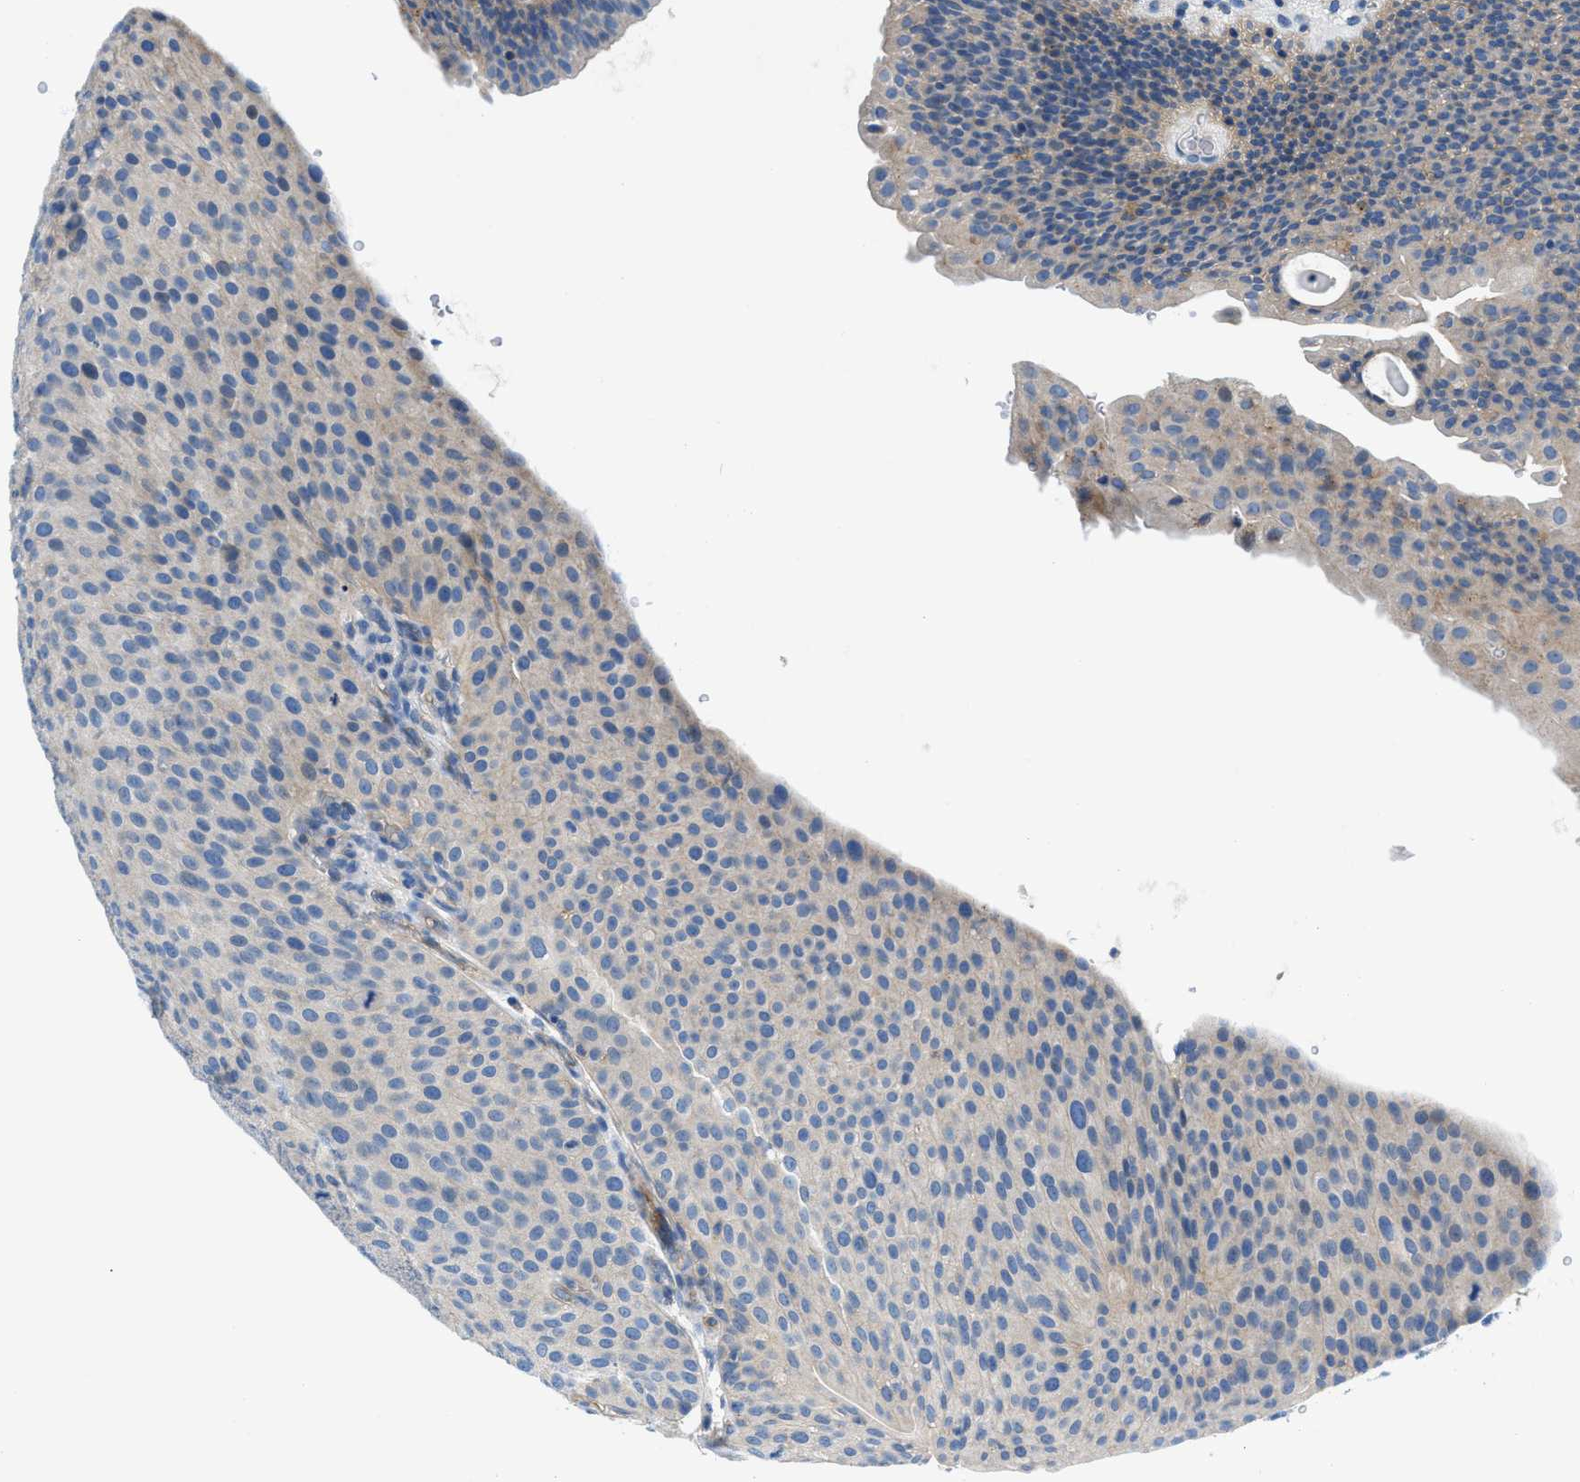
{"staining": {"intensity": "weak", "quantity": ">75%", "location": "cytoplasmic/membranous"}, "tissue": "urothelial cancer", "cell_type": "Tumor cells", "image_type": "cancer", "snomed": [{"axis": "morphology", "description": "Urothelial carcinoma, Low grade"}, {"axis": "topography", "description": "Smooth muscle"}, {"axis": "topography", "description": "Urinary bladder"}], "caption": "A brown stain shows weak cytoplasmic/membranous positivity of a protein in urothelial cancer tumor cells.", "gene": "ORAI1", "patient": {"sex": "male", "age": 60}}